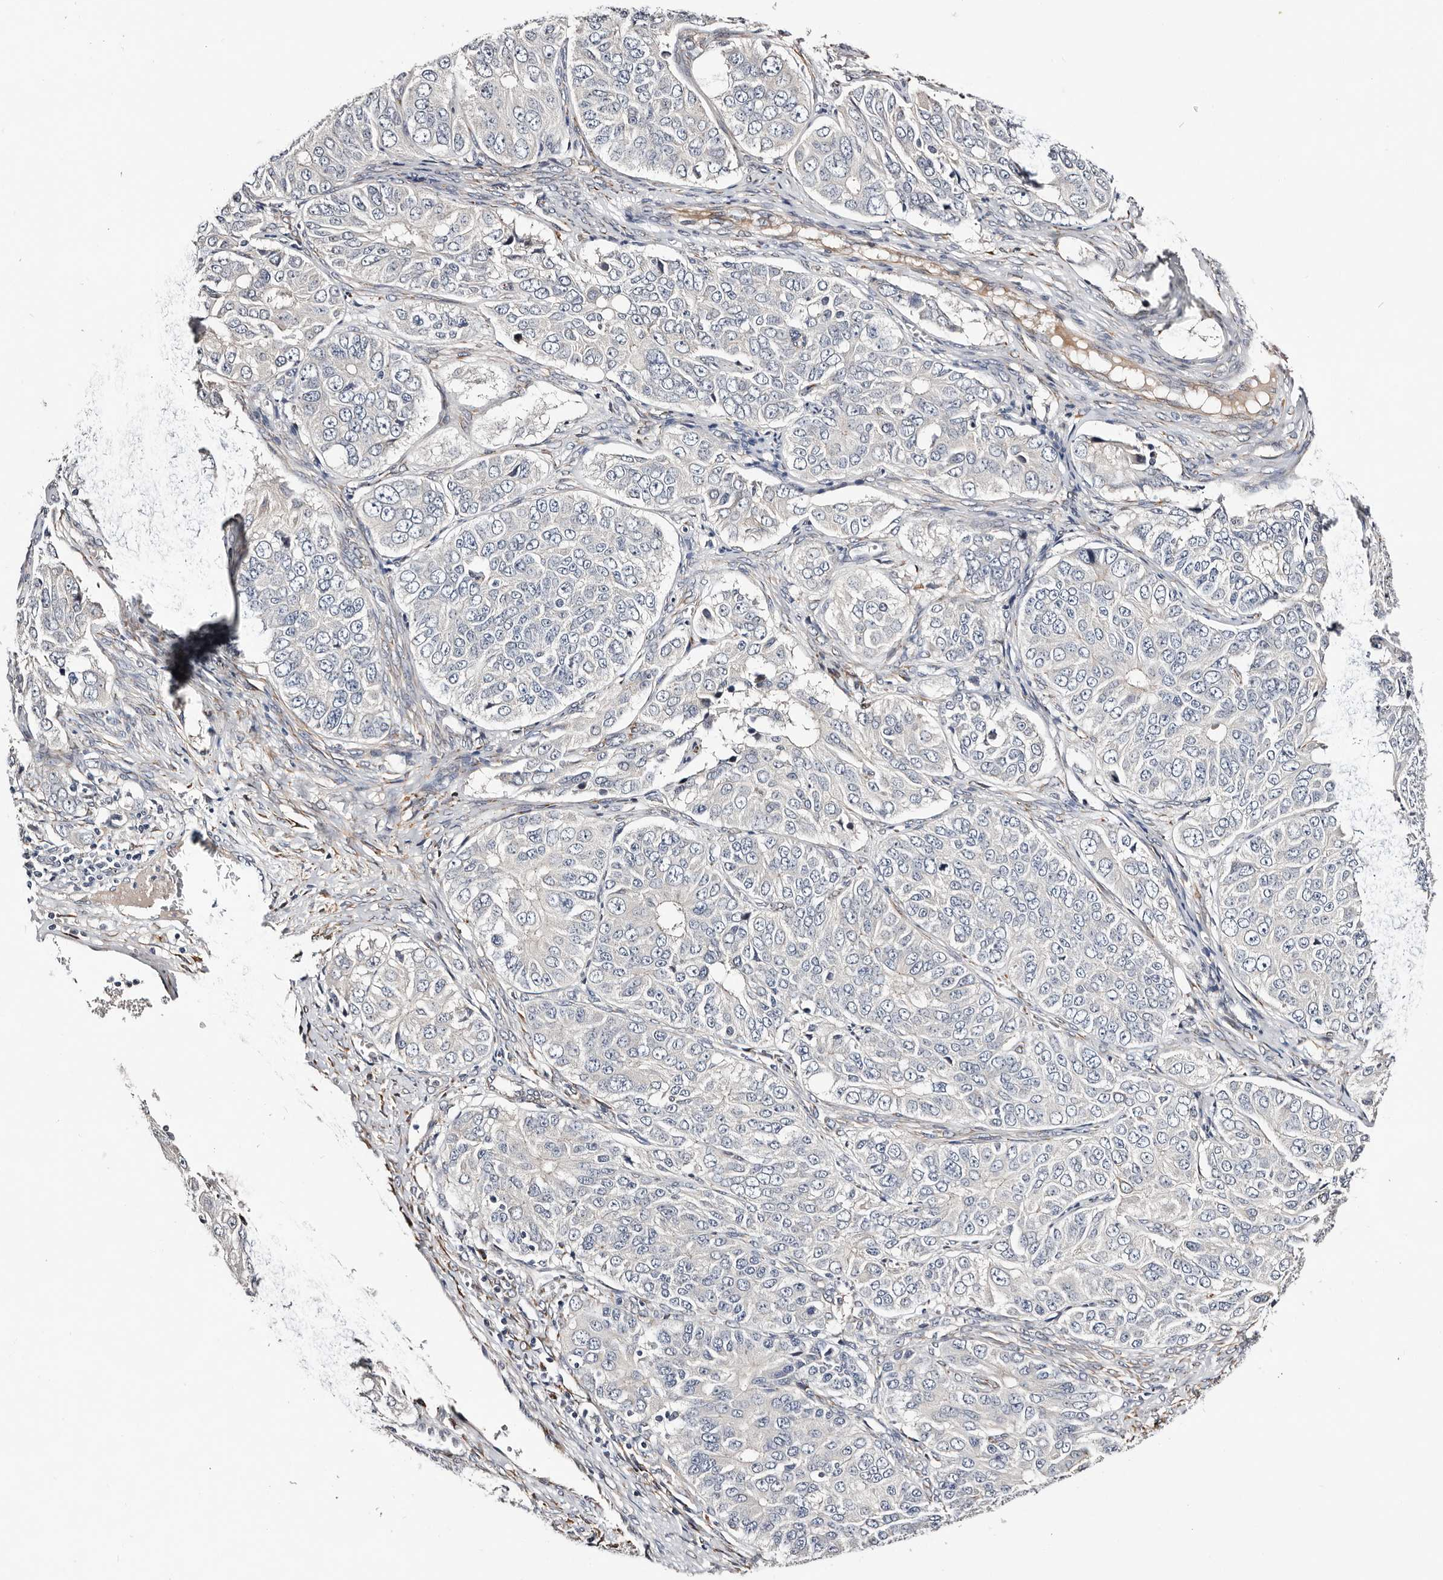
{"staining": {"intensity": "negative", "quantity": "none", "location": "none"}, "tissue": "ovarian cancer", "cell_type": "Tumor cells", "image_type": "cancer", "snomed": [{"axis": "morphology", "description": "Carcinoma, endometroid"}, {"axis": "topography", "description": "Ovary"}], "caption": "Immunohistochemistry histopathology image of neoplastic tissue: human ovarian endometroid carcinoma stained with DAB shows no significant protein expression in tumor cells.", "gene": "USH1C", "patient": {"sex": "female", "age": 51}}